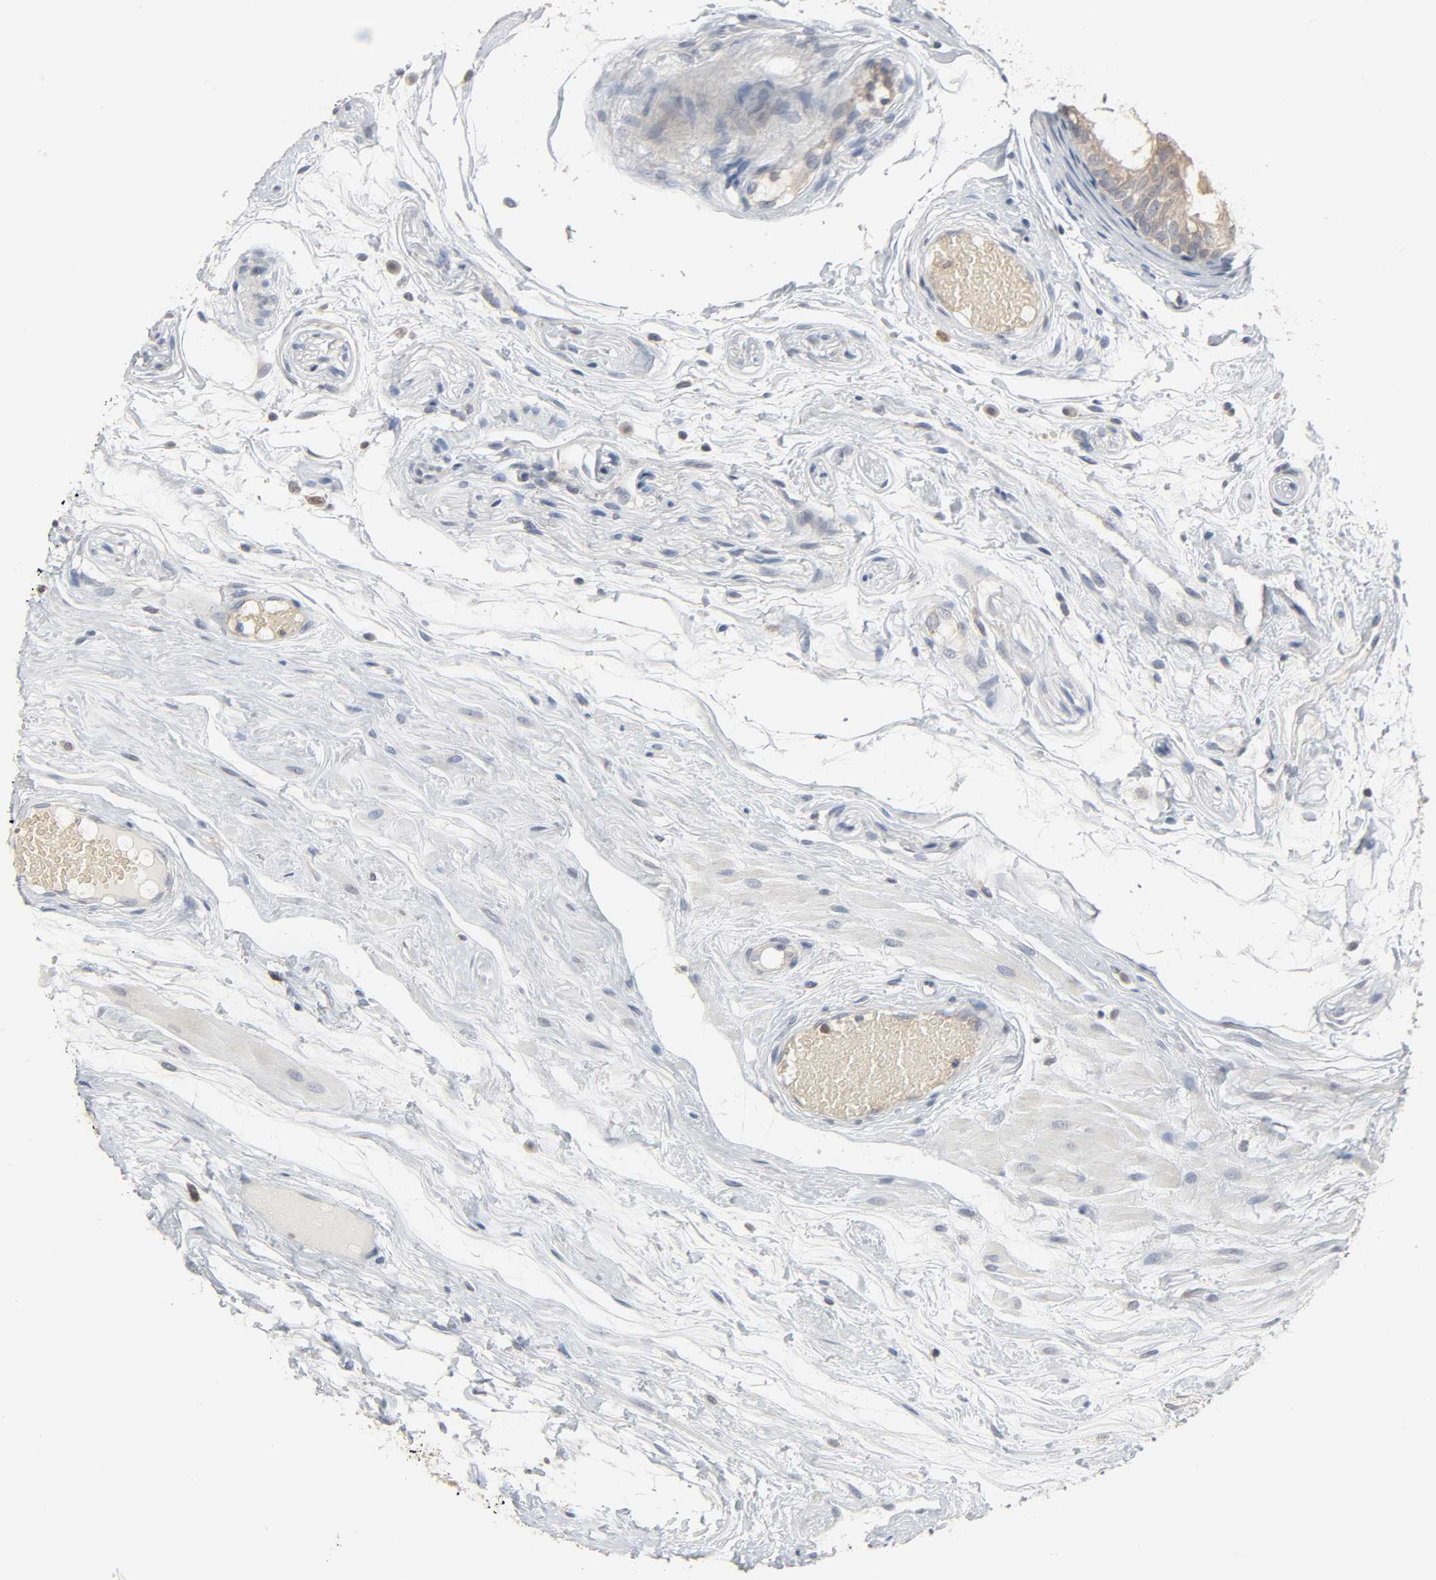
{"staining": {"intensity": "moderate", "quantity": ">75%", "location": "cytoplasmic/membranous"}, "tissue": "epididymis", "cell_type": "Glandular cells", "image_type": "normal", "snomed": [{"axis": "morphology", "description": "Normal tissue, NOS"}, {"axis": "morphology", "description": "Atrophy, NOS"}, {"axis": "topography", "description": "Testis"}, {"axis": "topography", "description": "Epididymis"}], "caption": "Protein positivity by immunohistochemistry reveals moderate cytoplasmic/membranous expression in about >75% of glandular cells in benign epididymis. The protein of interest is stained brown, and the nuclei are stained in blue (DAB IHC with brightfield microscopy, high magnification).", "gene": "PLEKHA2", "patient": {"sex": "male", "age": 18}}